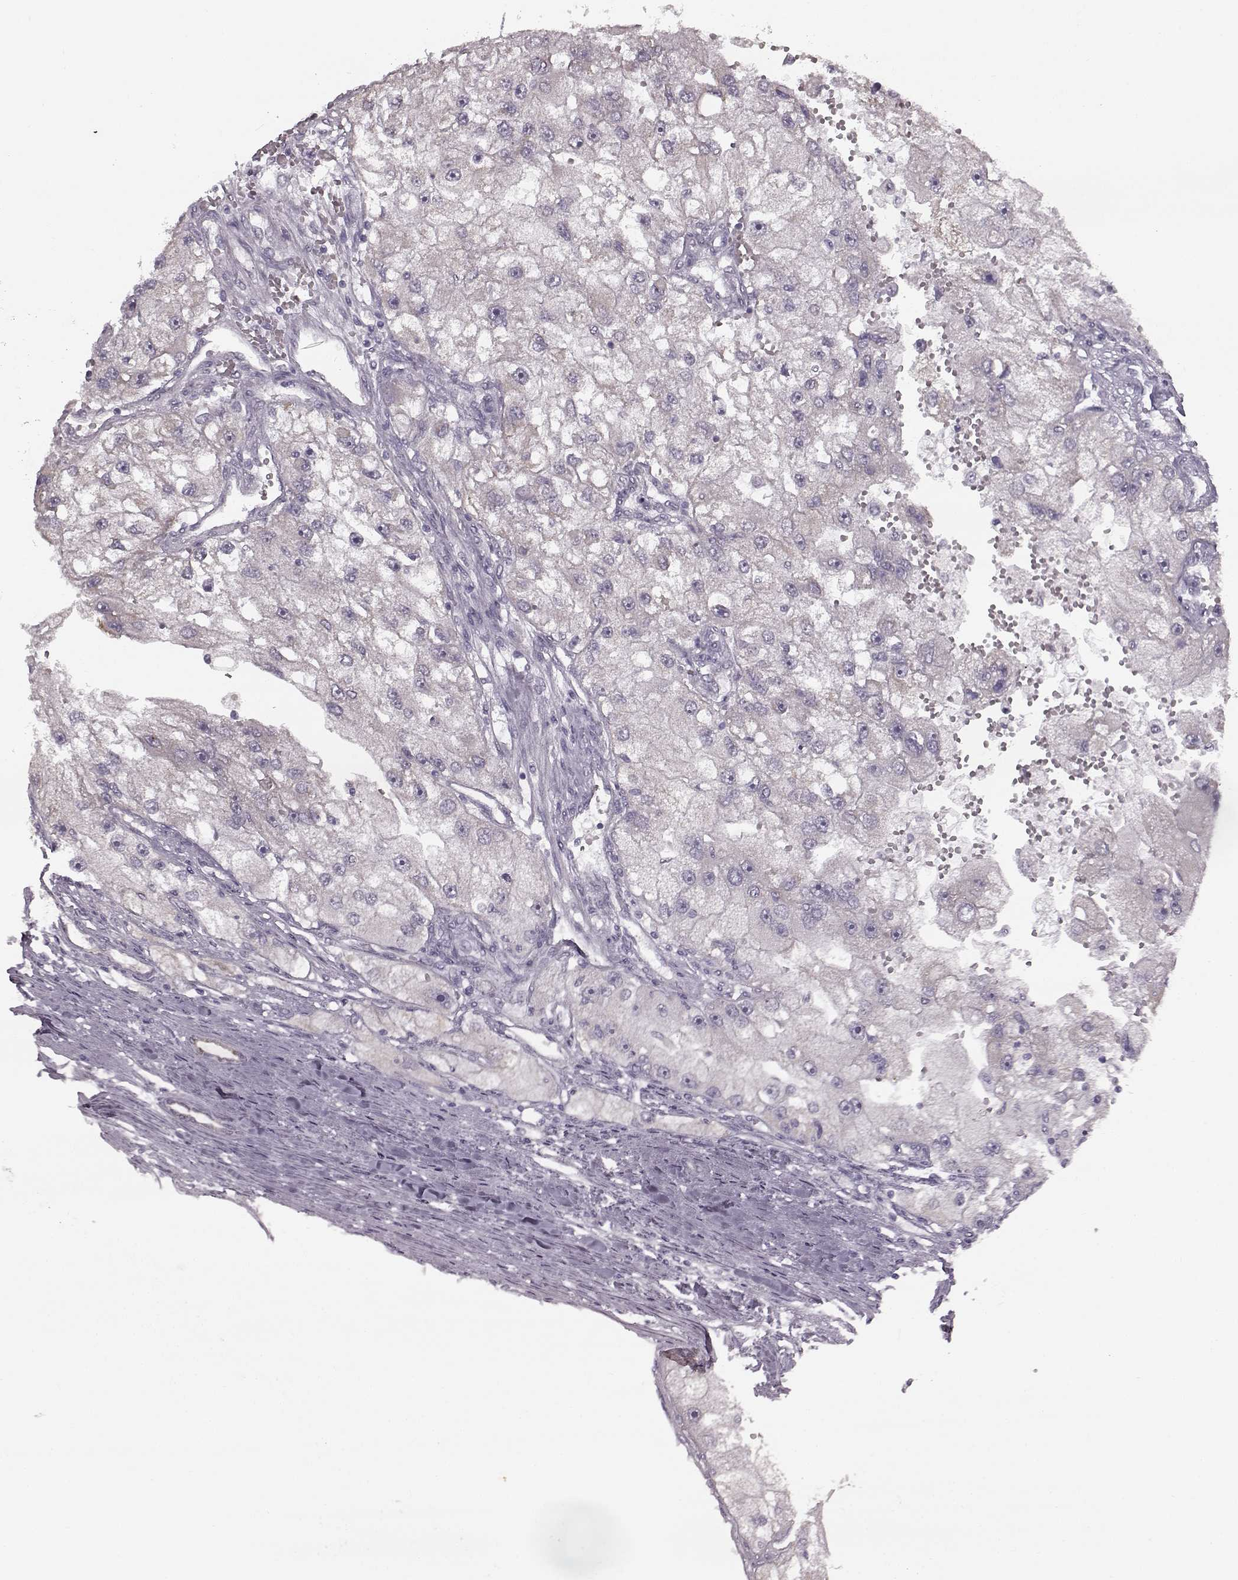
{"staining": {"intensity": "negative", "quantity": "none", "location": "none"}, "tissue": "renal cancer", "cell_type": "Tumor cells", "image_type": "cancer", "snomed": [{"axis": "morphology", "description": "Adenocarcinoma, NOS"}, {"axis": "topography", "description": "Kidney"}], "caption": "Immunohistochemistry image of neoplastic tissue: human renal cancer (adenocarcinoma) stained with DAB shows no significant protein staining in tumor cells. (DAB (3,3'-diaminobenzidine) immunohistochemistry (IHC) with hematoxylin counter stain).", "gene": "MAP6D1", "patient": {"sex": "male", "age": 63}}